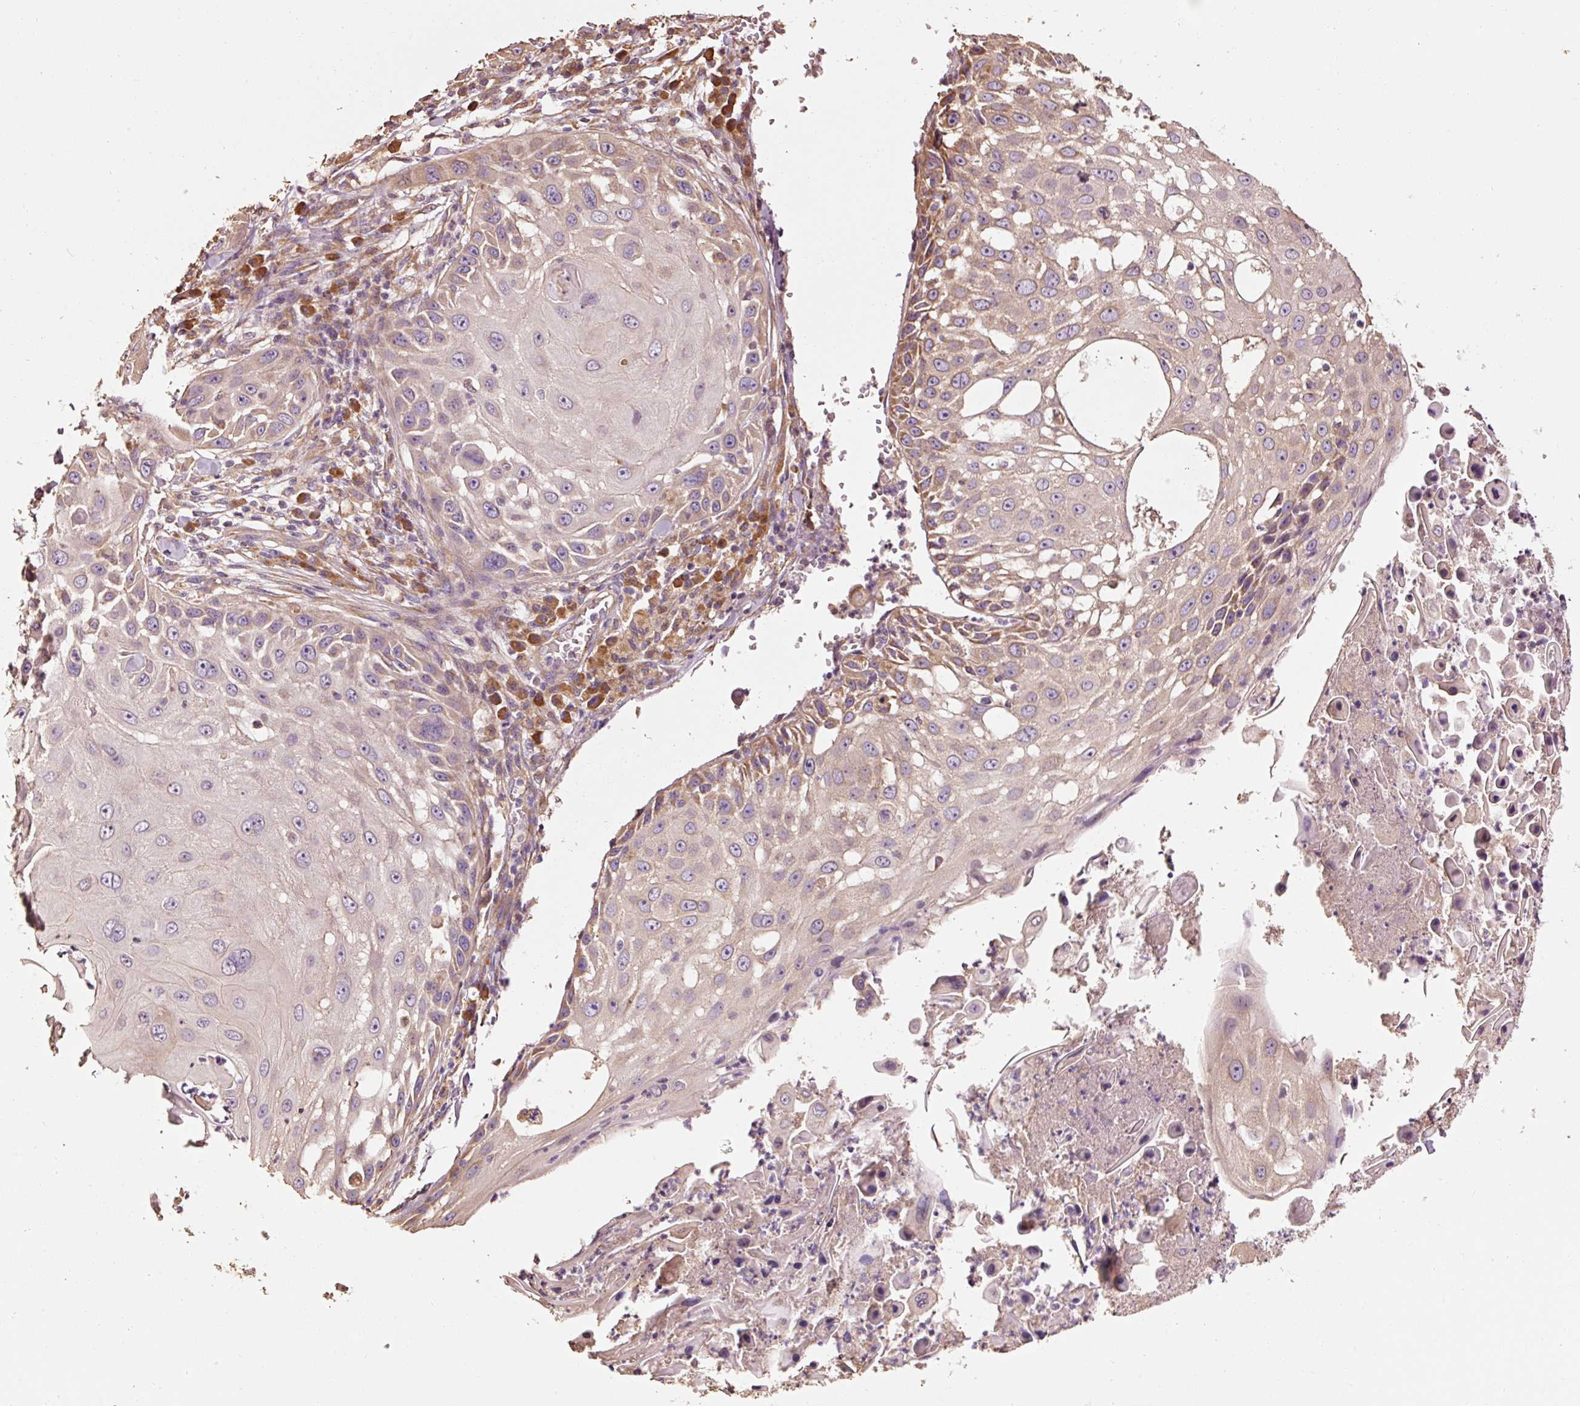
{"staining": {"intensity": "moderate", "quantity": "<25%", "location": "cytoplasmic/membranous"}, "tissue": "skin cancer", "cell_type": "Tumor cells", "image_type": "cancer", "snomed": [{"axis": "morphology", "description": "Squamous cell carcinoma, NOS"}, {"axis": "topography", "description": "Skin"}], "caption": "A histopathology image of skin cancer stained for a protein exhibits moderate cytoplasmic/membranous brown staining in tumor cells.", "gene": "EFHC1", "patient": {"sex": "female", "age": 44}}